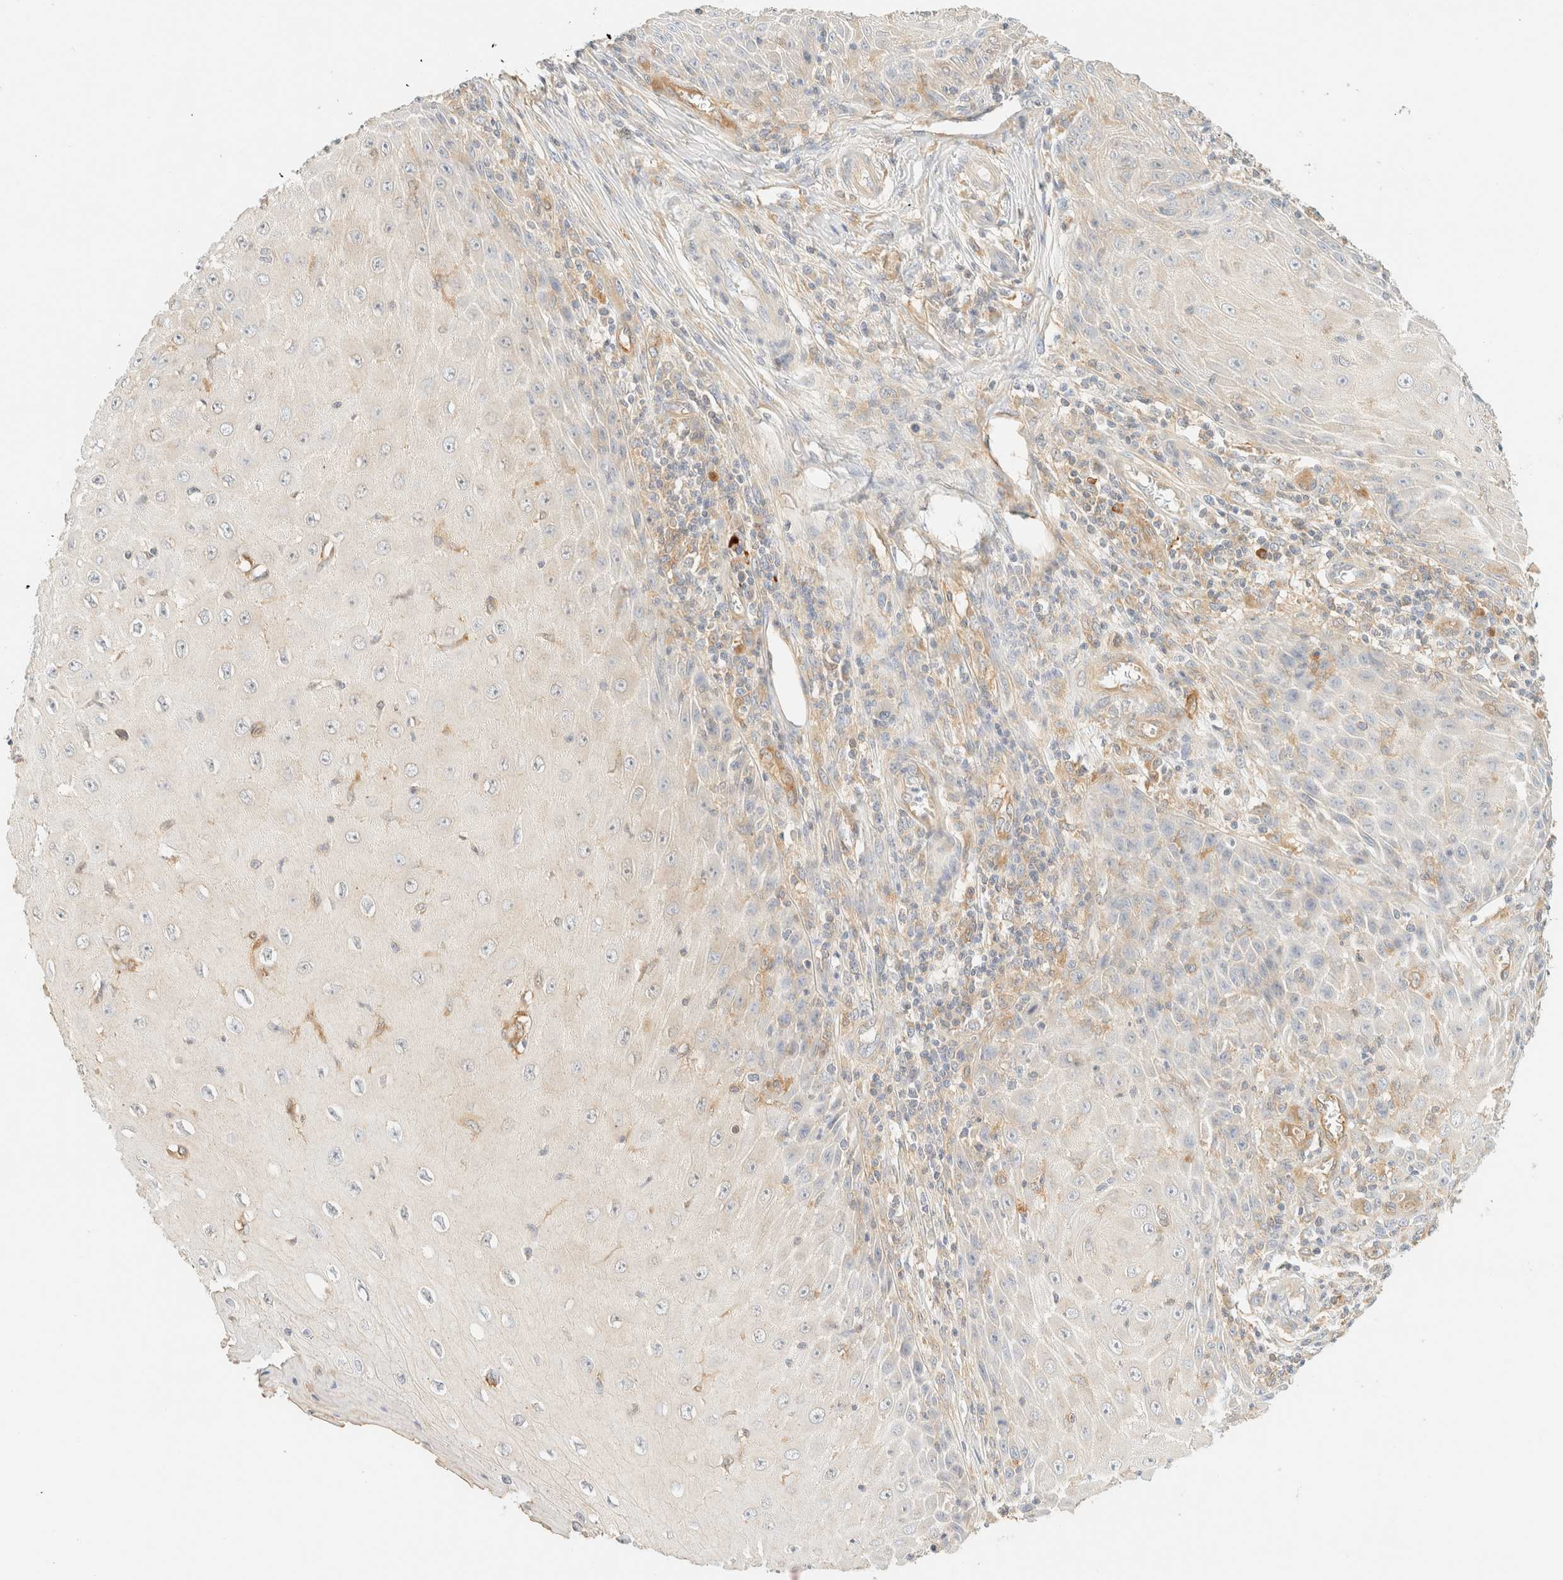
{"staining": {"intensity": "negative", "quantity": "none", "location": "none"}, "tissue": "skin cancer", "cell_type": "Tumor cells", "image_type": "cancer", "snomed": [{"axis": "morphology", "description": "Squamous cell carcinoma, NOS"}, {"axis": "topography", "description": "Skin"}], "caption": "Micrograph shows no protein expression in tumor cells of skin cancer (squamous cell carcinoma) tissue.", "gene": "FHOD1", "patient": {"sex": "female", "age": 73}}